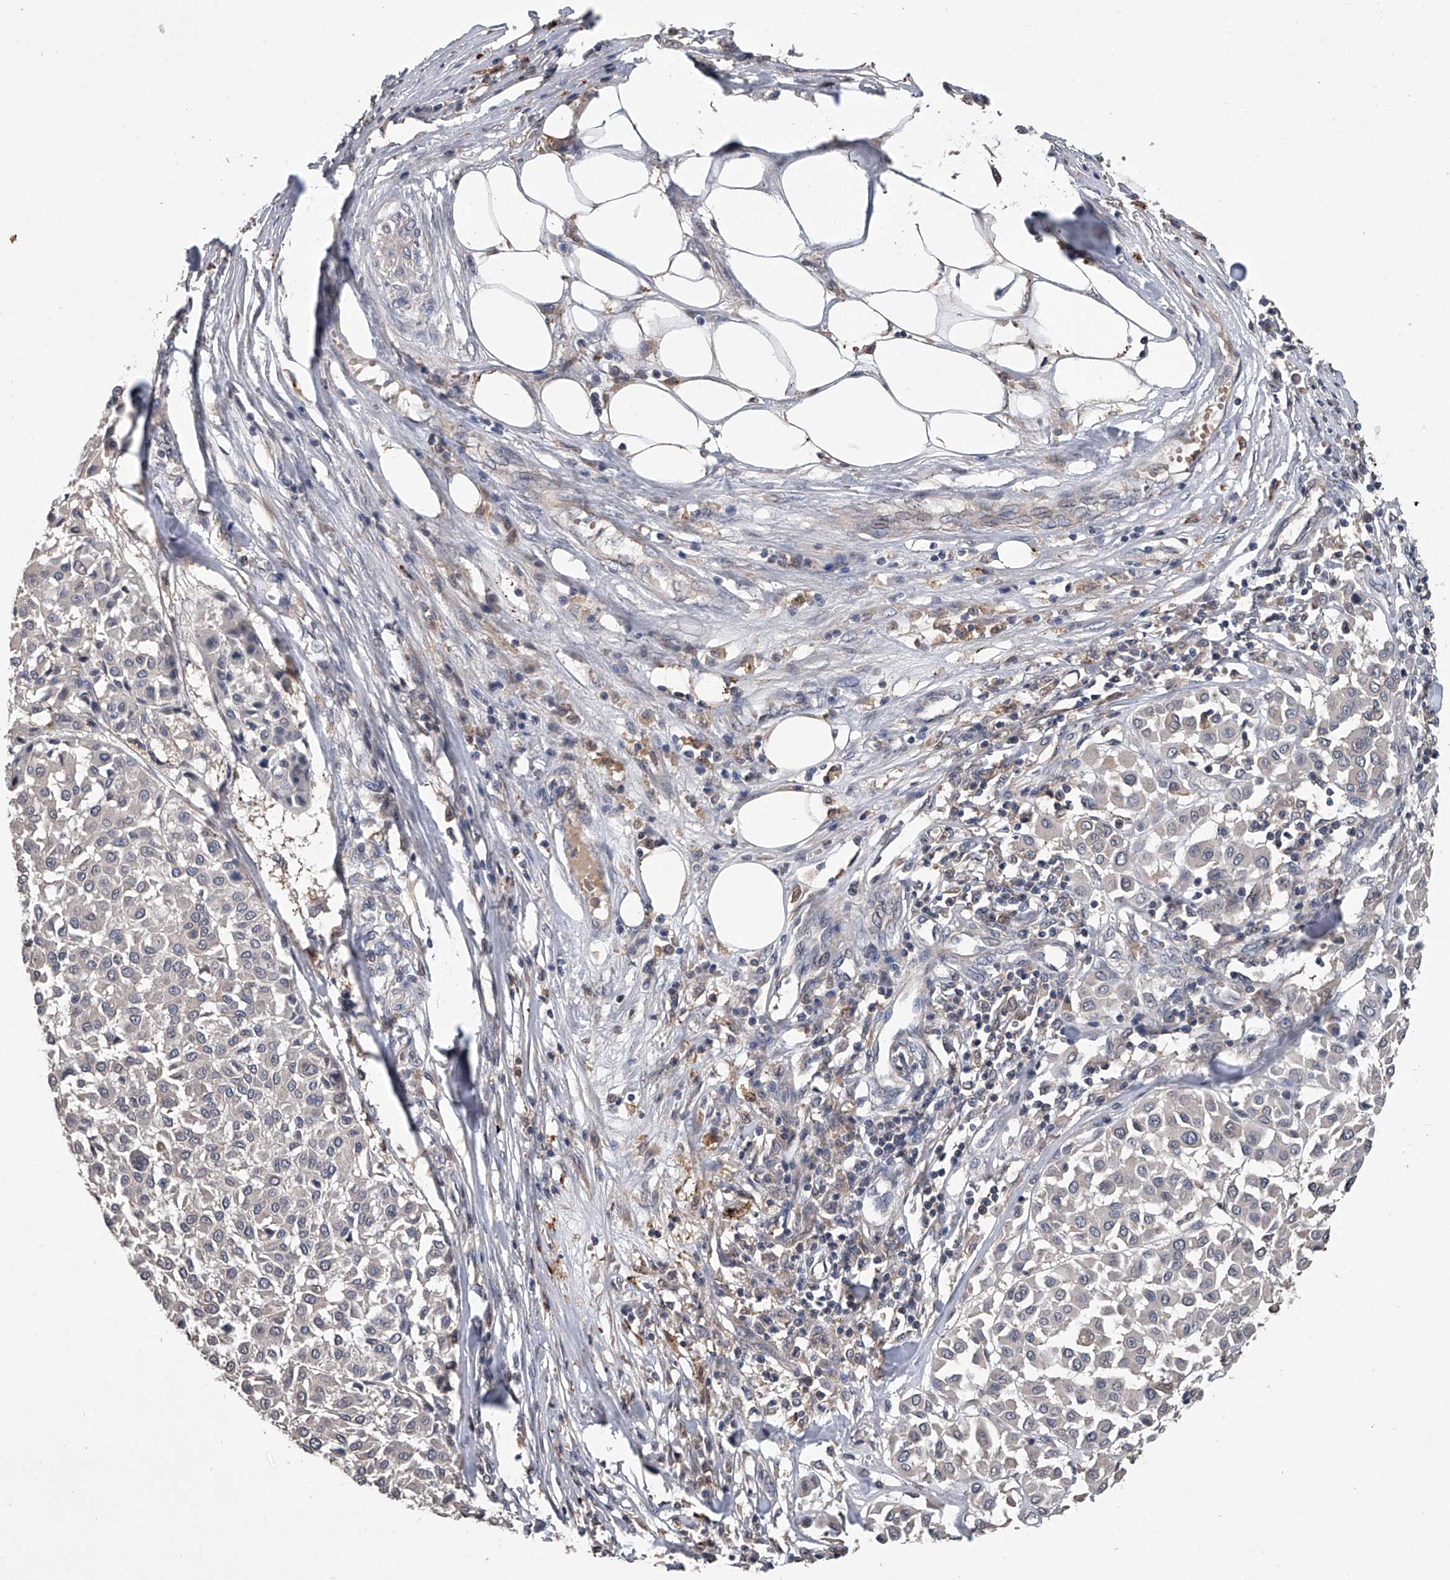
{"staining": {"intensity": "negative", "quantity": "none", "location": "none"}, "tissue": "melanoma", "cell_type": "Tumor cells", "image_type": "cancer", "snomed": [{"axis": "morphology", "description": "Malignant melanoma, Metastatic site"}, {"axis": "topography", "description": "Soft tissue"}], "caption": "A histopathology image of melanoma stained for a protein exhibits no brown staining in tumor cells.", "gene": "DOCK9", "patient": {"sex": "male", "age": 41}}